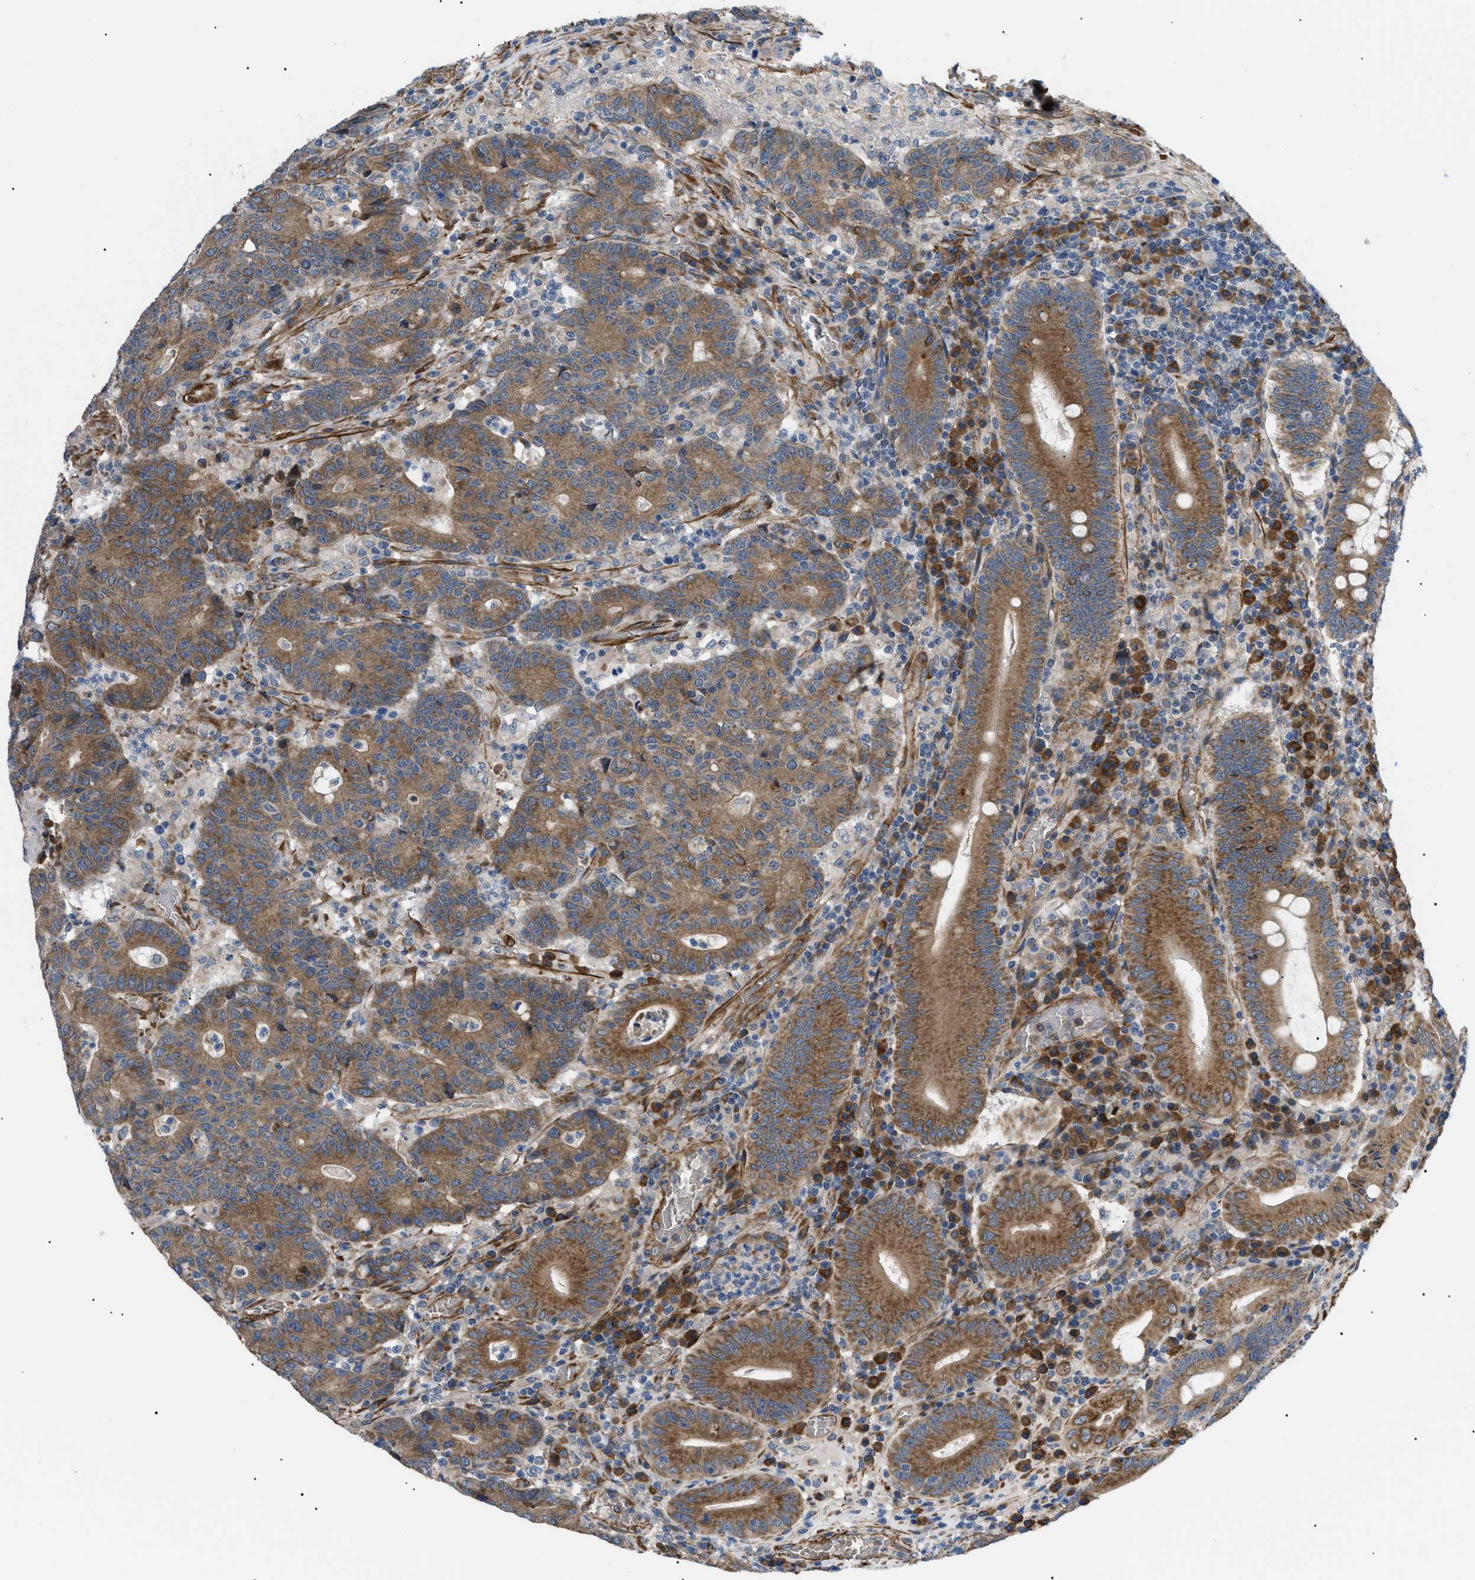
{"staining": {"intensity": "moderate", "quantity": ">75%", "location": "cytoplasmic/membranous"}, "tissue": "colorectal cancer", "cell_type": "Tumor cells", "image_type": "cancer", "snomed": [{"axis": "morphology", "description": "Normal tissue, NOS"}, {"axis": "morphology", "description": "Adenocarcinoma, NOS"}, {"axis": "topography", "description": "Colon"}], "caption": "Human colorectal cancer stained with a brown dye displays moderate cytoplasmic/membranous positive positivity in approximately >75% of tumor cells.", "gene": "MYO10", "patient": {"sex": "female", "age": 75}}